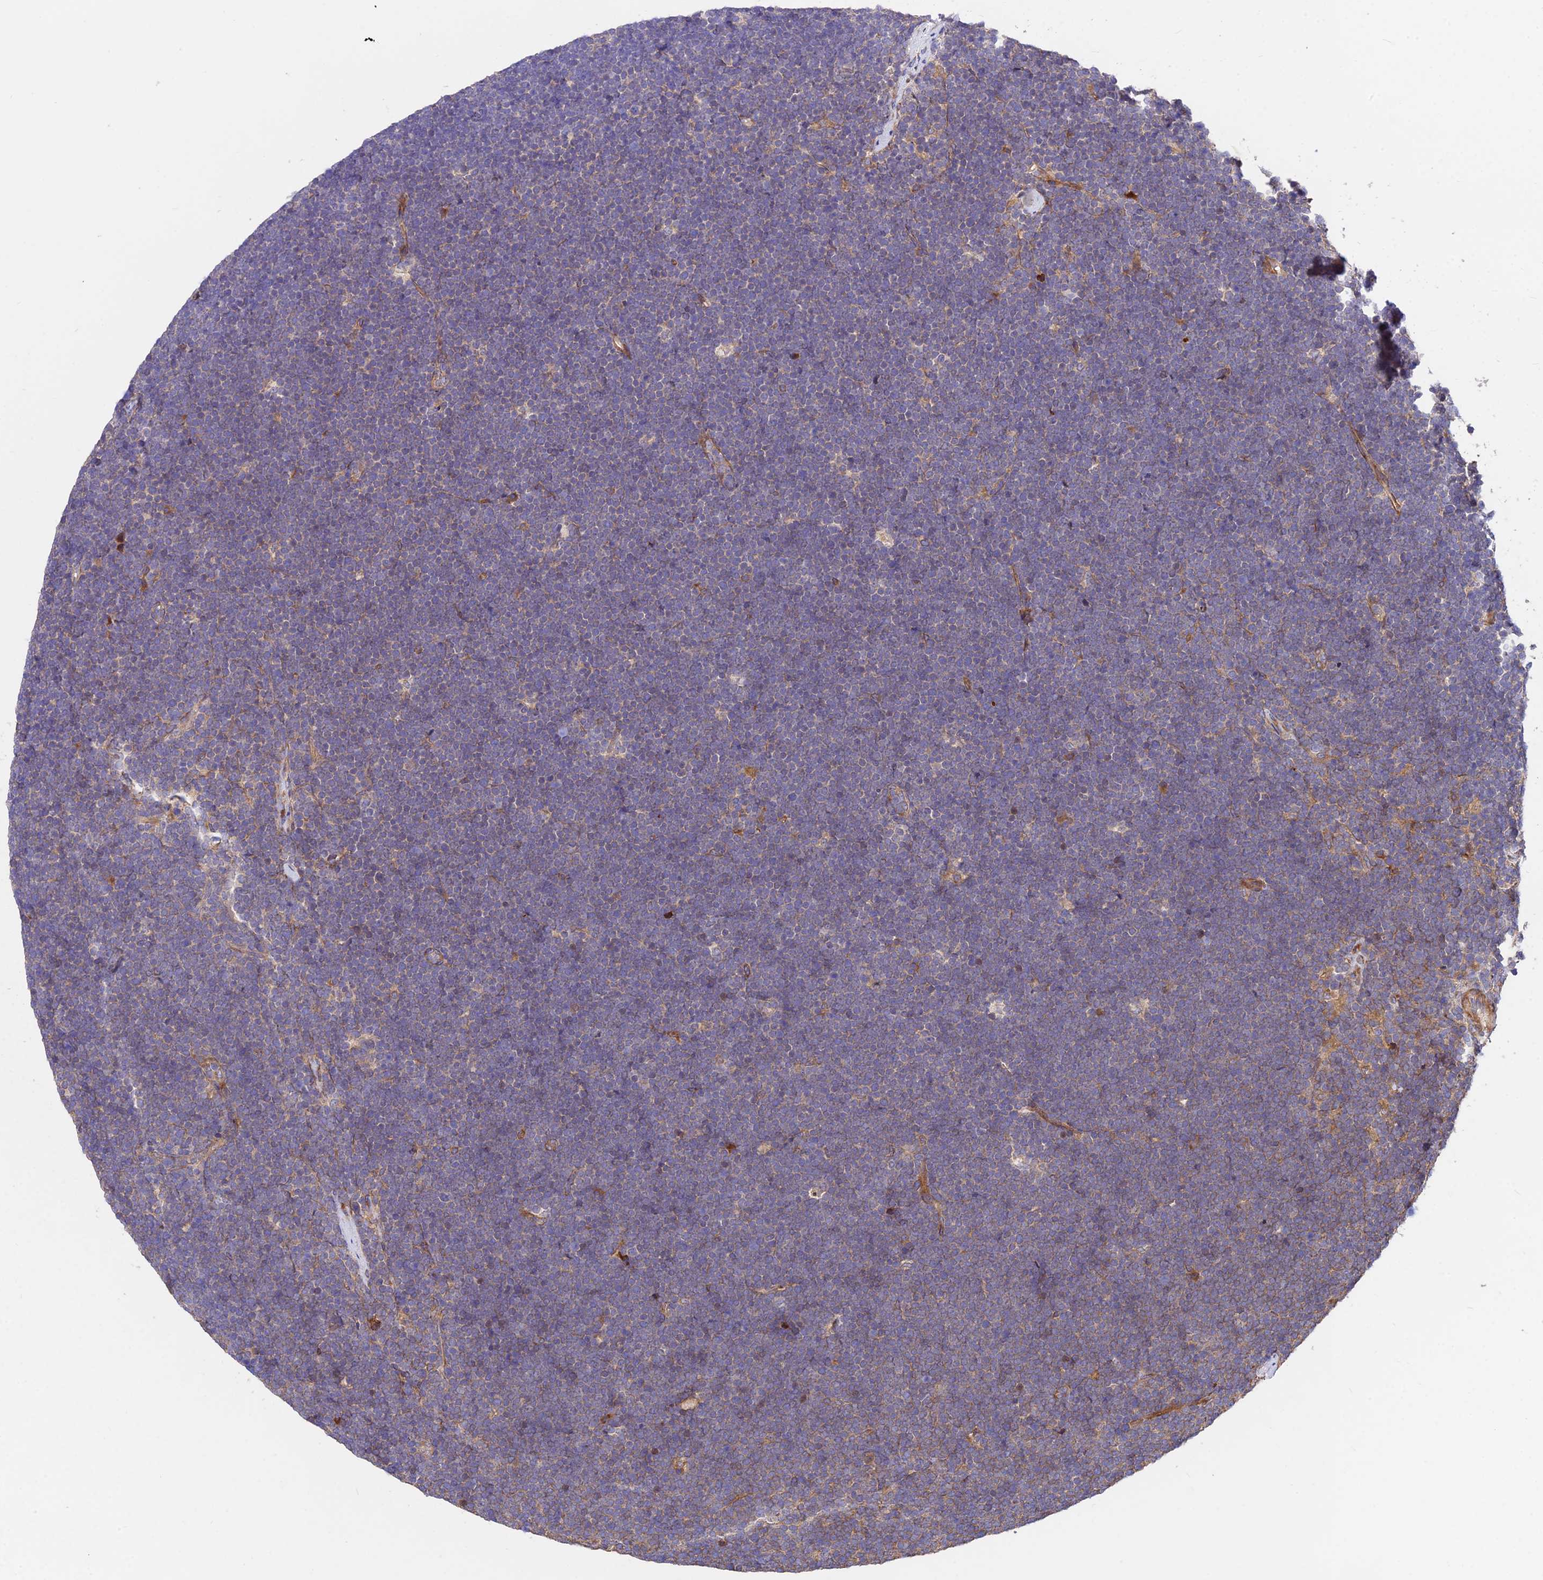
{"staining": {"intensity": "negative", "quantity": "none", "location": "none"}, "tissue": "lymphoma", "cell_type": "Tumor cells", "image_type": "cancer", "snomed": [{"axis": "morphology", "description": "Malignant lymphoma, non-Hodgkin's type, High grade"}, {"axis": "topography", "description": "Lymph node"}], "caption": "The photomicrograph shows no staining of tumor cells in lymphoma.", "gene": "ROCK1", "patient": {"sex": "male", "age": 13}}